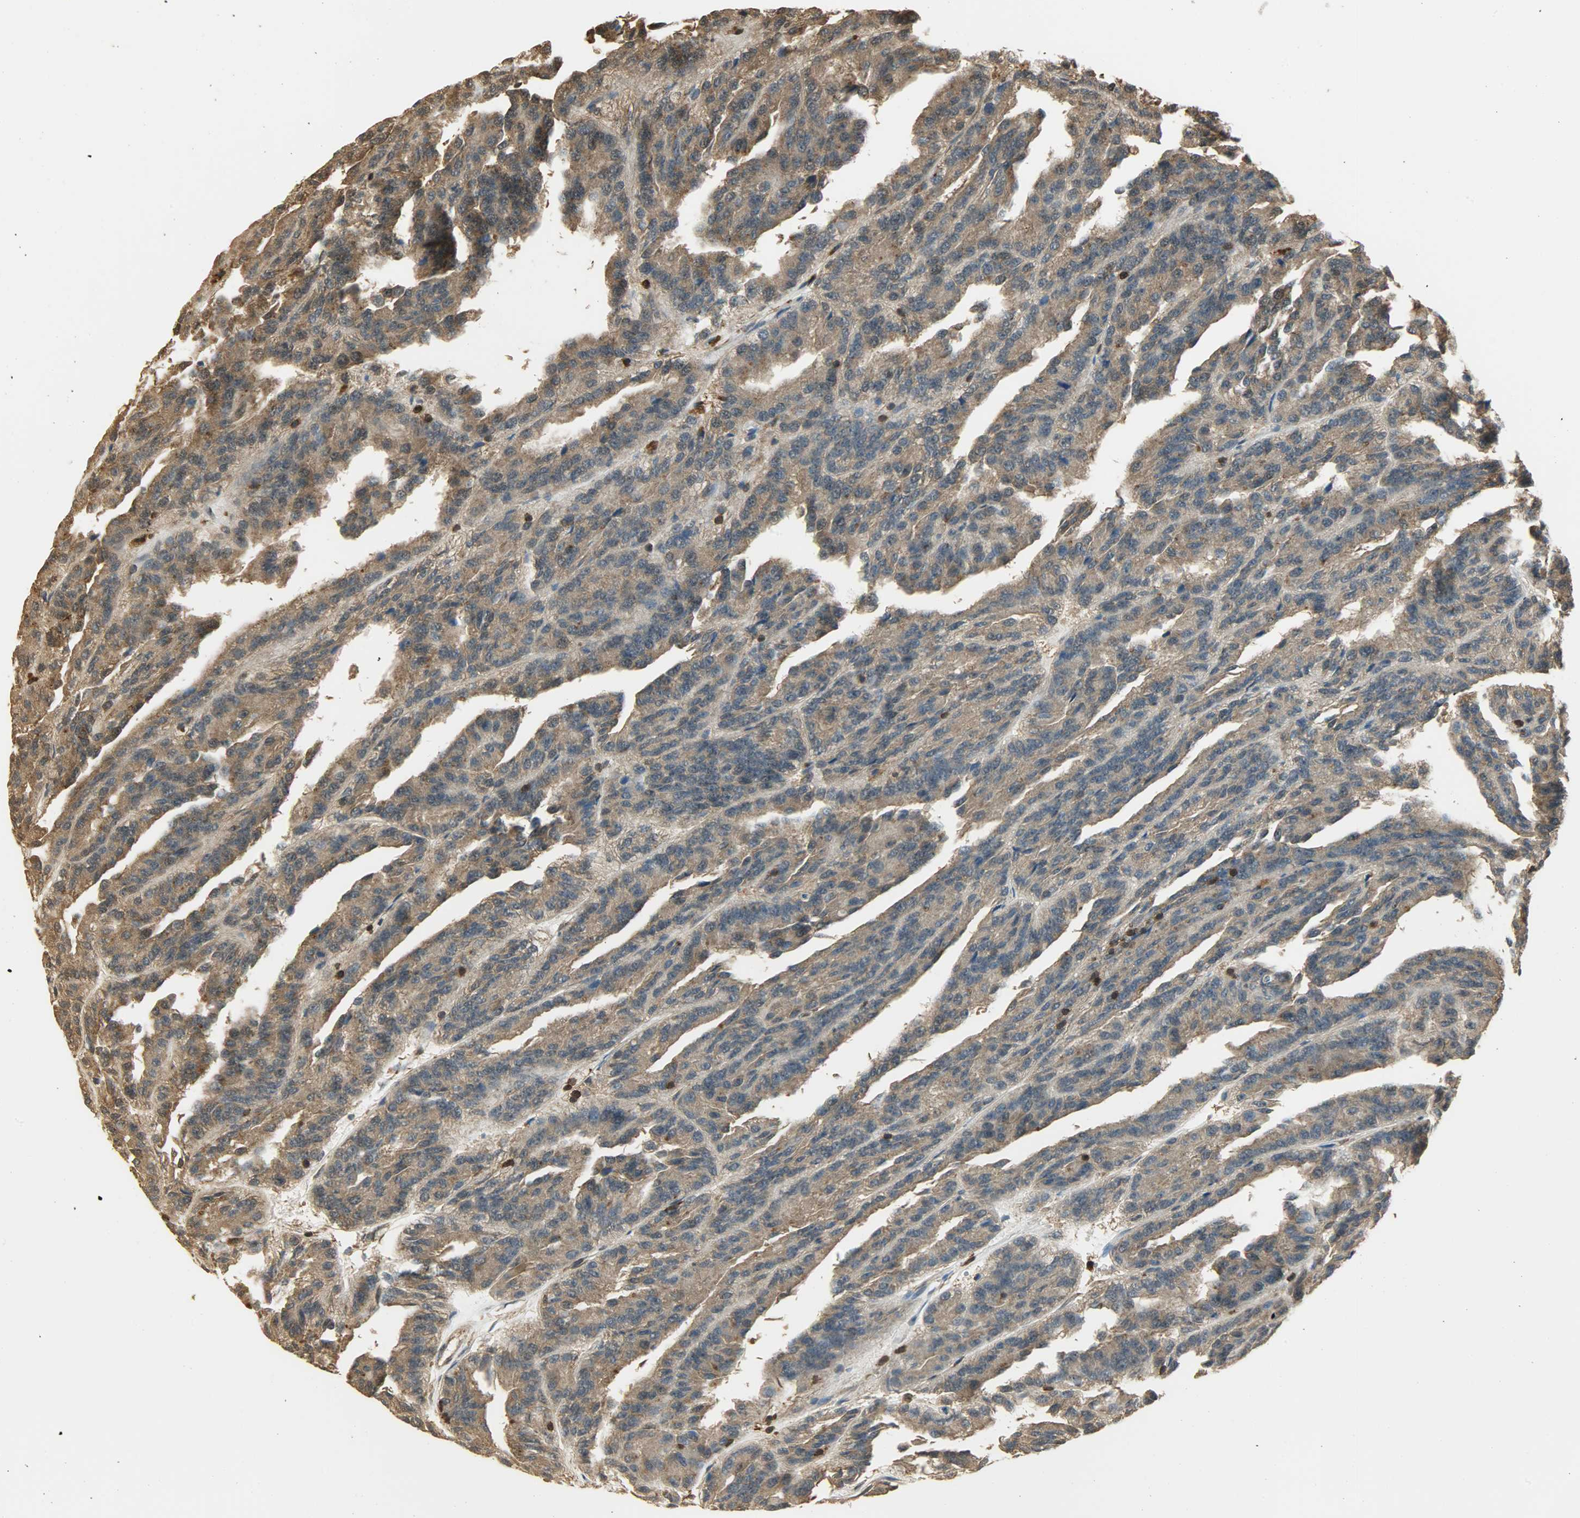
{"staining": {"intensity": "strong", "quantity": ">75%", "location": "cytoplasmic/membranous"}, "tissue": "renal cancer", "cell_type": "Tumor cells", "image_type": "cancer", "snomed": [{"axis": "morphology", "description": "Adenocarcinoma, NOS"}, {"axis": "topography", "description": "Kidney"}], "caption": "Adenocarcinoma (renal) was stained to show a protein in brown. There is high levels of strong cytoplasmic/membranous staining in approximately >75% of tumor cells.", "gene": "YWHAZ", "patient": {"sex": "male", "age": 46}}